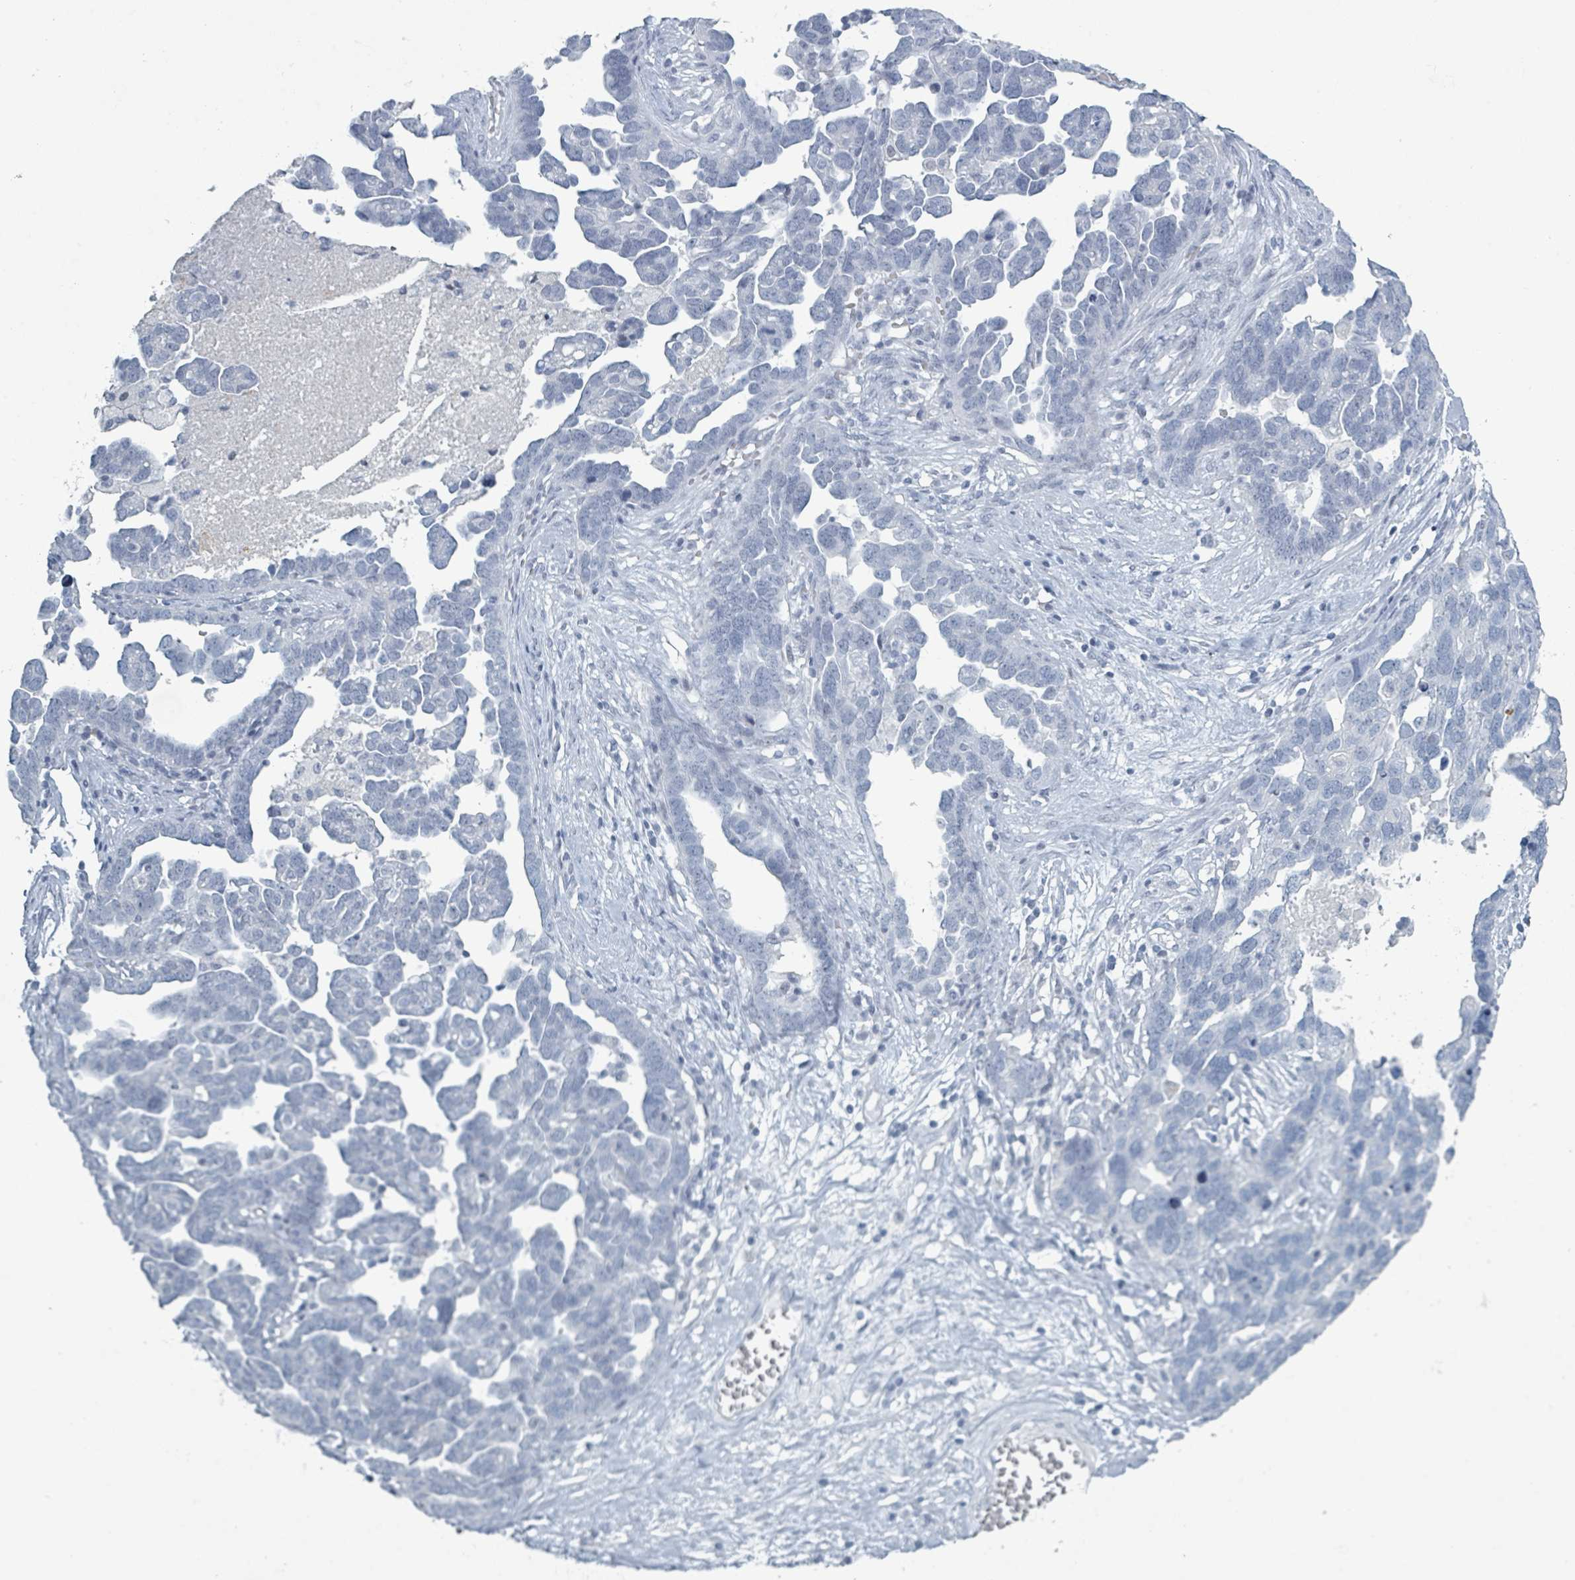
{"staining": {"intensity": "negative", "quantity": "none", "location": "none"}, "tissue": "ovarian cancer", "cell_type": "Tumor cells", "image_type": "cancer", "snomed": [{"axis": "morphology", "description": "Cystadenocarcinoma, serous, NOS"}, {"axis": "topography", "description": "Ovary"}], "caption": "A photomicrograph of human serous cystadenocarcinoma (ovarian) is negative for staining in tumor cells. The staining is performed using DAB brown chromogen with nuclei counter-stained in using hematoxylin.", "gene": "GPR15LG", "patient": {"sex": "female", "age": 54}}